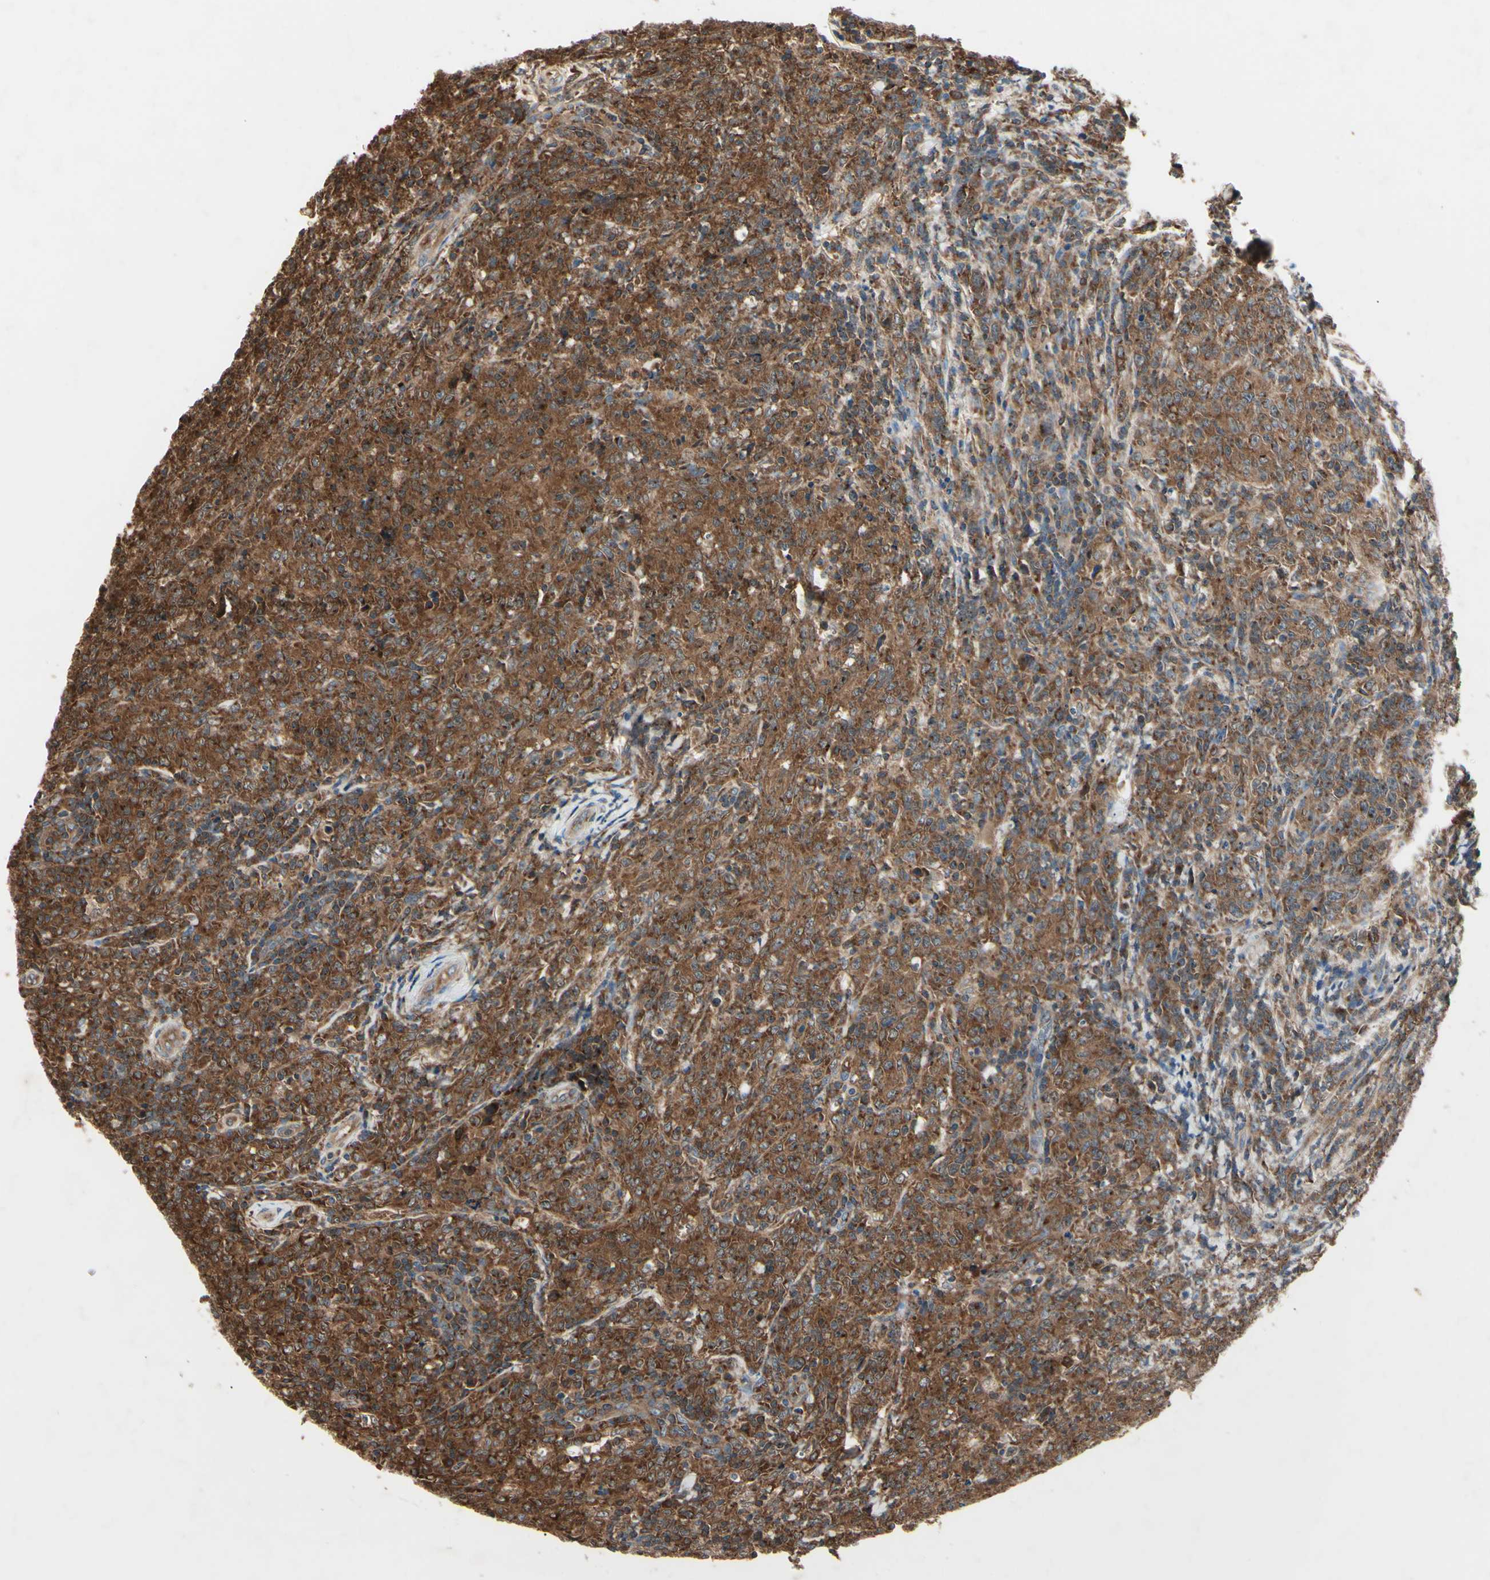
{"staining": {"intensity": "strong", "quantity": ">75%", "location": "cytoplasmic/membranous"}, "tissue": "lymphoma", "cell_type": "Tumor cells", "image_type": "cancer", "snomed": [{"axis": "morphology", "description": "Malignant lymphoma, non-Hodgkin's type, High grade"}, {"axis": "topography", "description": "Tonsil"}], "caption": "IHC photomicrograph of human lymphoma stained for a protein (brown), which demonstrates high levels of strong cytoplasmic/membranous positivity in about >75% of tumor cells.", "gene": "MAPRE1", "patient": {"sex": "female", "age": 36}}